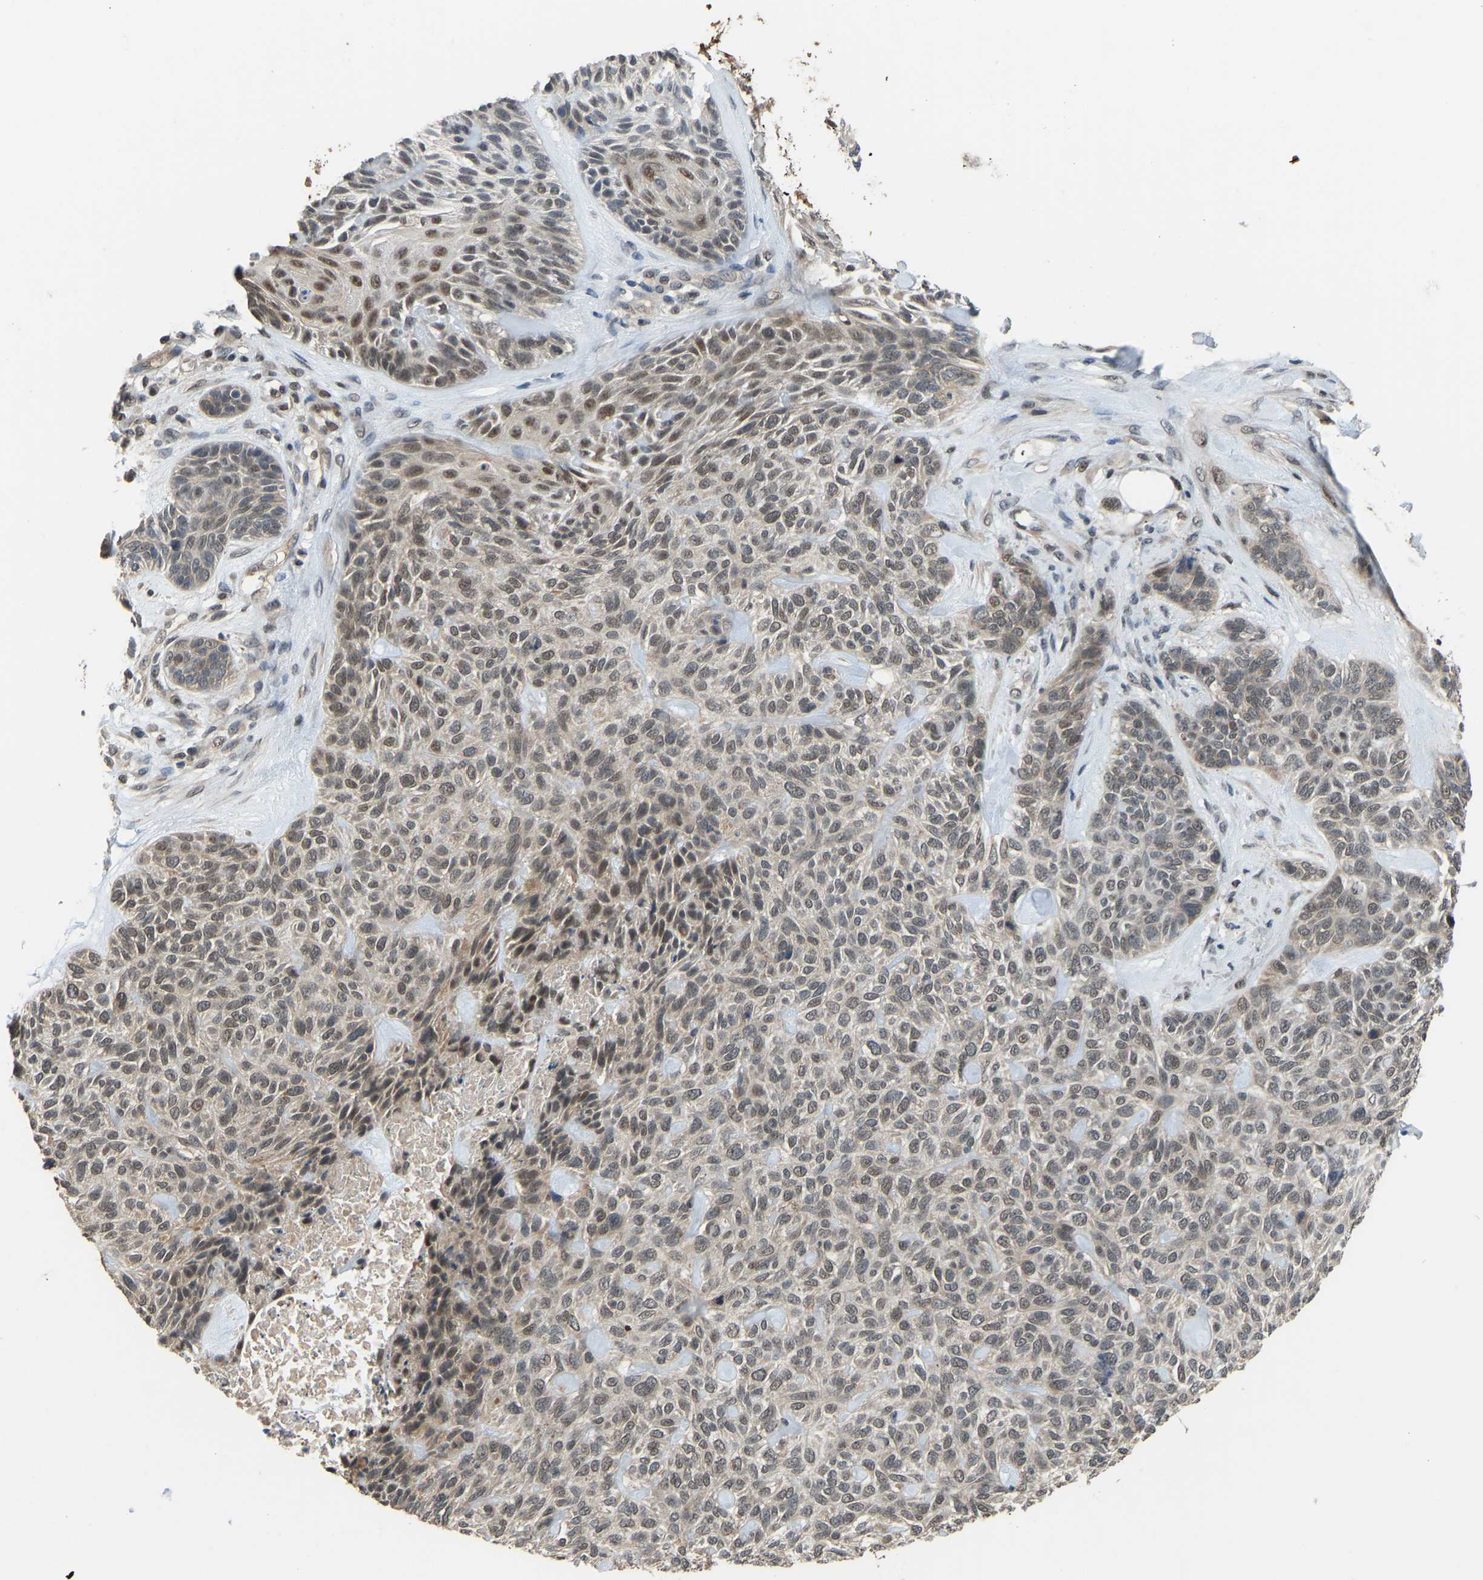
{"staining": {"intensity": "weak", "quantity": "25%-75%", "location": "nuclear"}, "tissue": "skin cancer", "cell_type": "Tumor cells", "image_type": "cancer", "snomed": [{"axis": "morphology", "description": "Basal cell carcinoma"}, {"axis": "topography", "description": "Skin"}], "caption": "This is a photomicrograph of immunohistochemistry staining of skin cancer, which shows weak expression in the nuclear of tumor cells.", "gene": "KPNA6", "patient": {"sex": "male", "age": 55}}